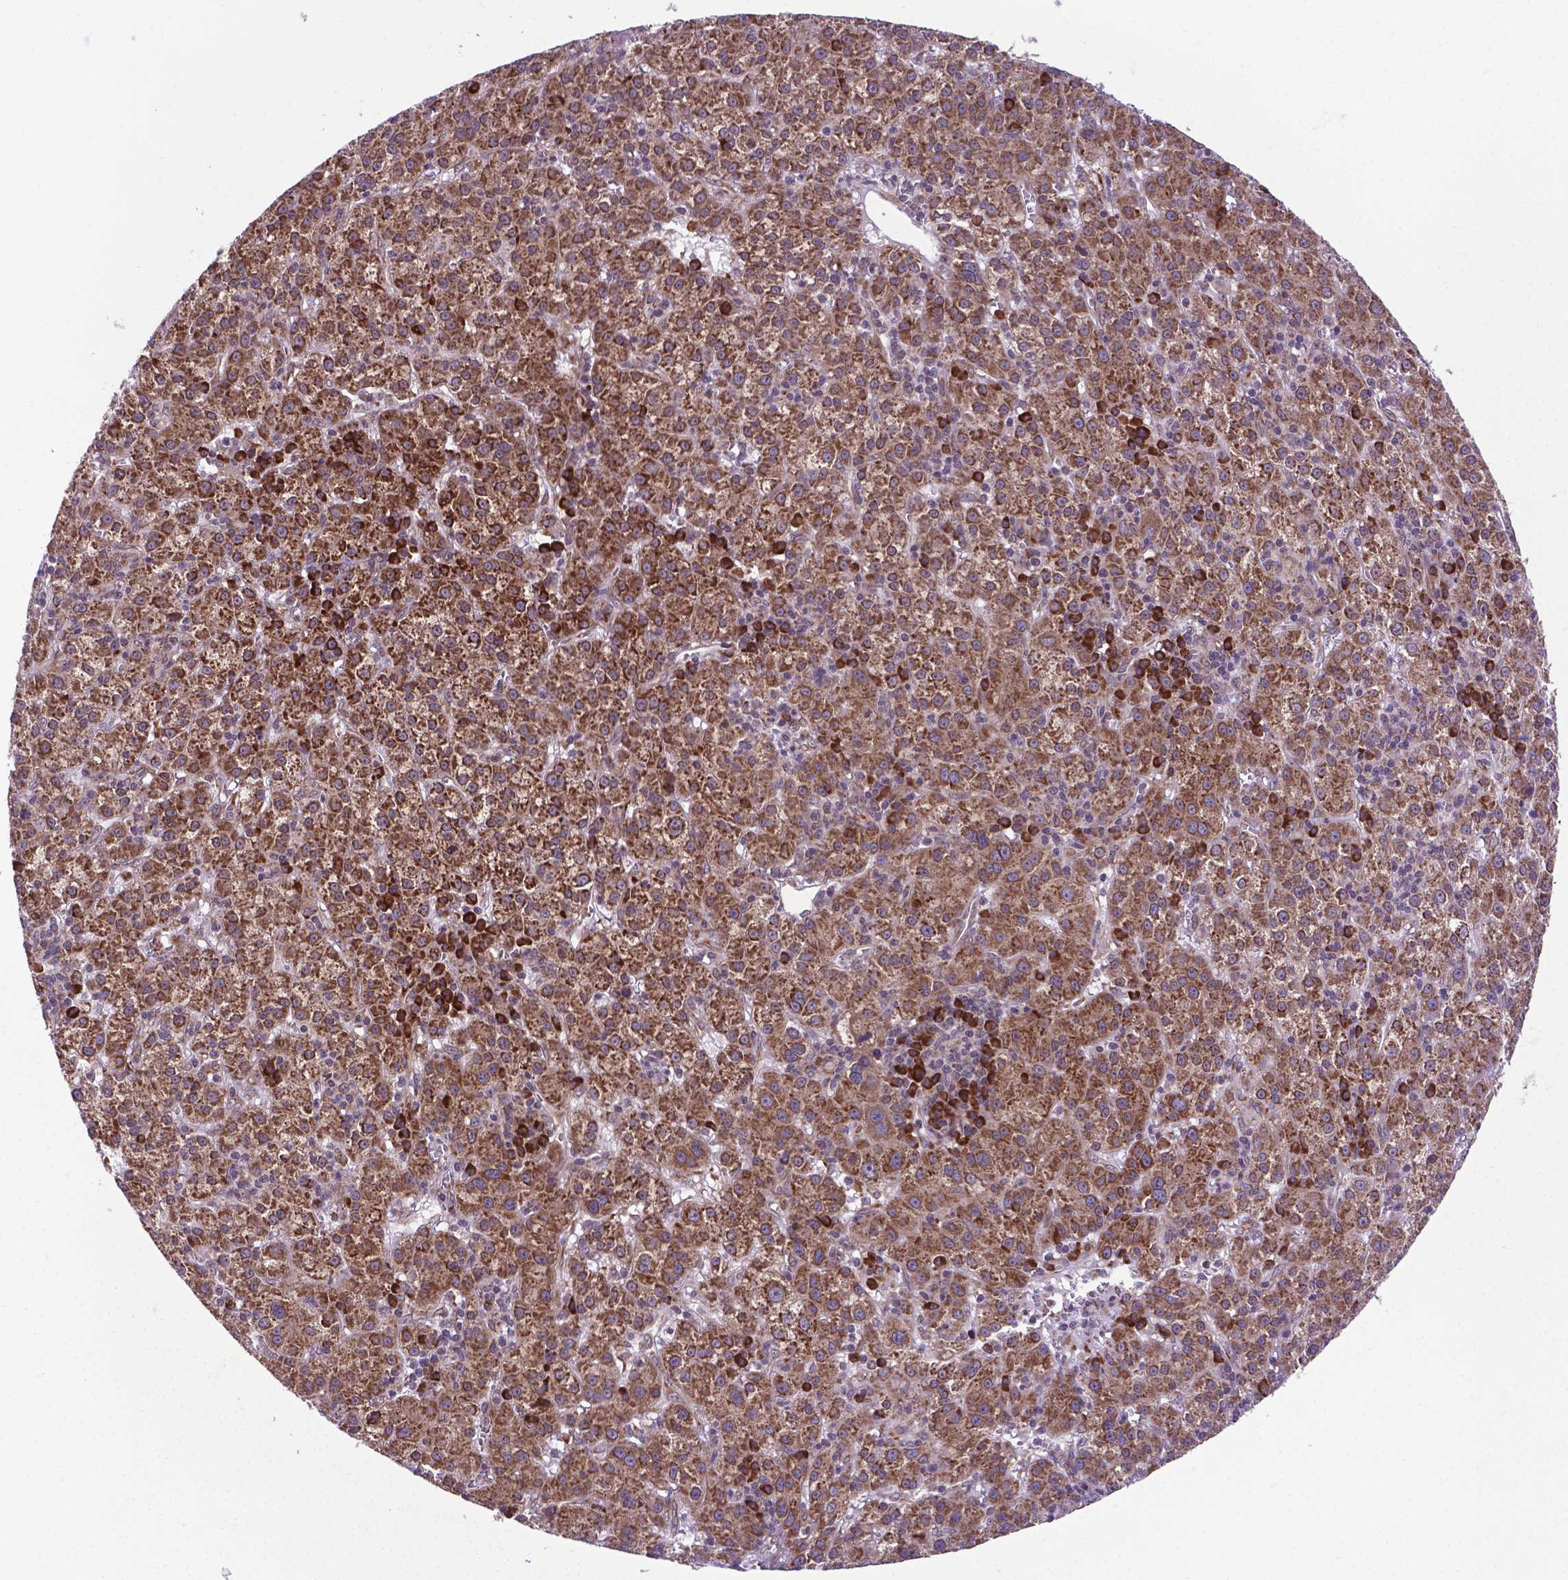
{"staining": {"intensity": "moderate", "quantity": ">75%", "location": "cytoplasmic/membranous"}, "tissue": "liver cancer", "cell_type": "Tumor cells", "image_type": "cancer", "snomed": [{"axis": "morphology", "description": "Carcinoma, Hepatocellular, NOS"}, {"axis": "topography", "description": "Liver"}], "caption": "A histopathology image of liver cancer (hepatocellular carcinoma) stained for a protein demonstrates moderate cytoplasmic/membranous brown staining in tumor cells.", "gene": "WDR83OS", "patient": {"sex": "female", "age": 60}}